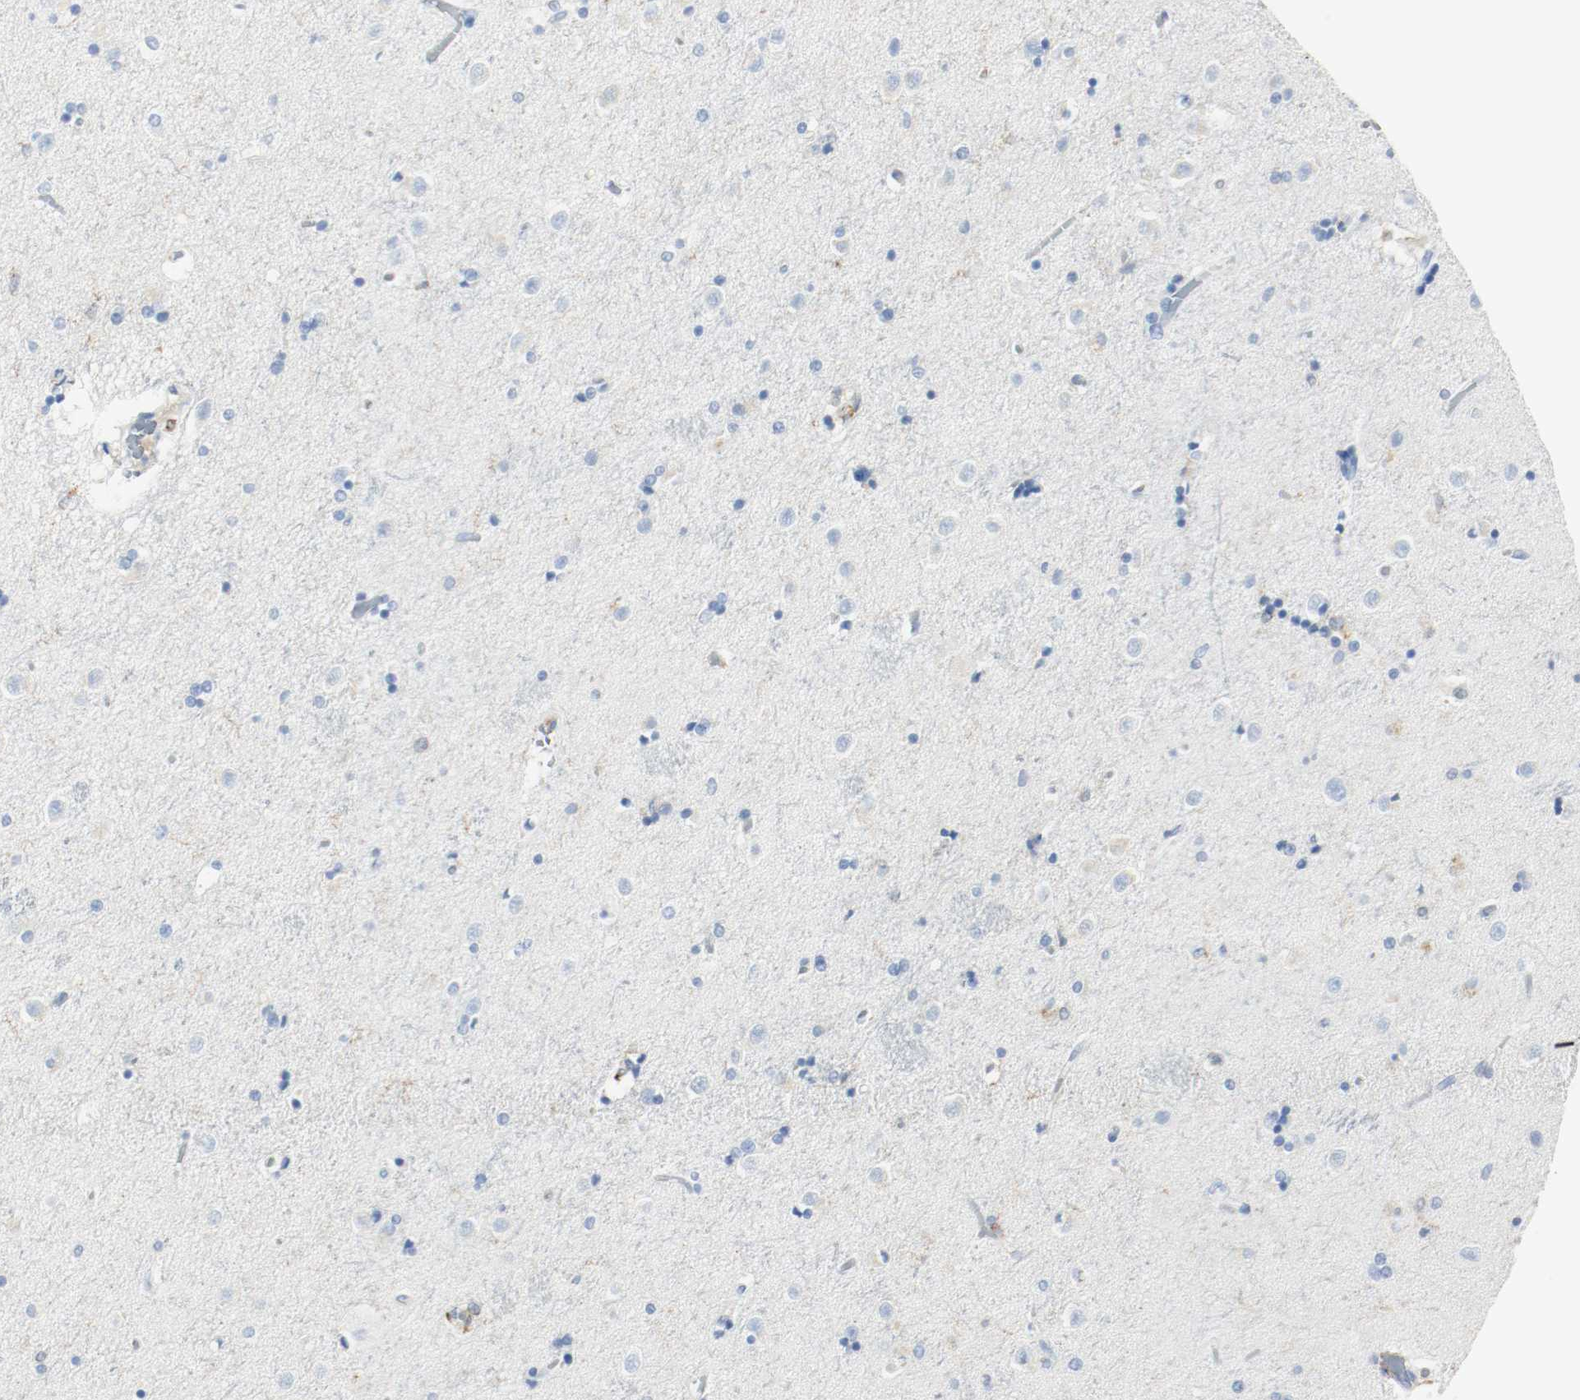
{"staining": {"intensity": "negative", "quantity": "none", "location": "none"}, "tissue": "caudate", "cell_type": "Glial cells", "image_type": "normal", "snomed": [{"axis": "morphology", "description": "Normal tissue, NOS"}, {"axis": "topography", "description": "Lateral ventricle wall"}], "caption": "Immunohistochemical staining of normal human caudate shows no significant expression in glial cells.", "gene": "ARPC1B", "patient": {"sex": "female", "age": 54}}